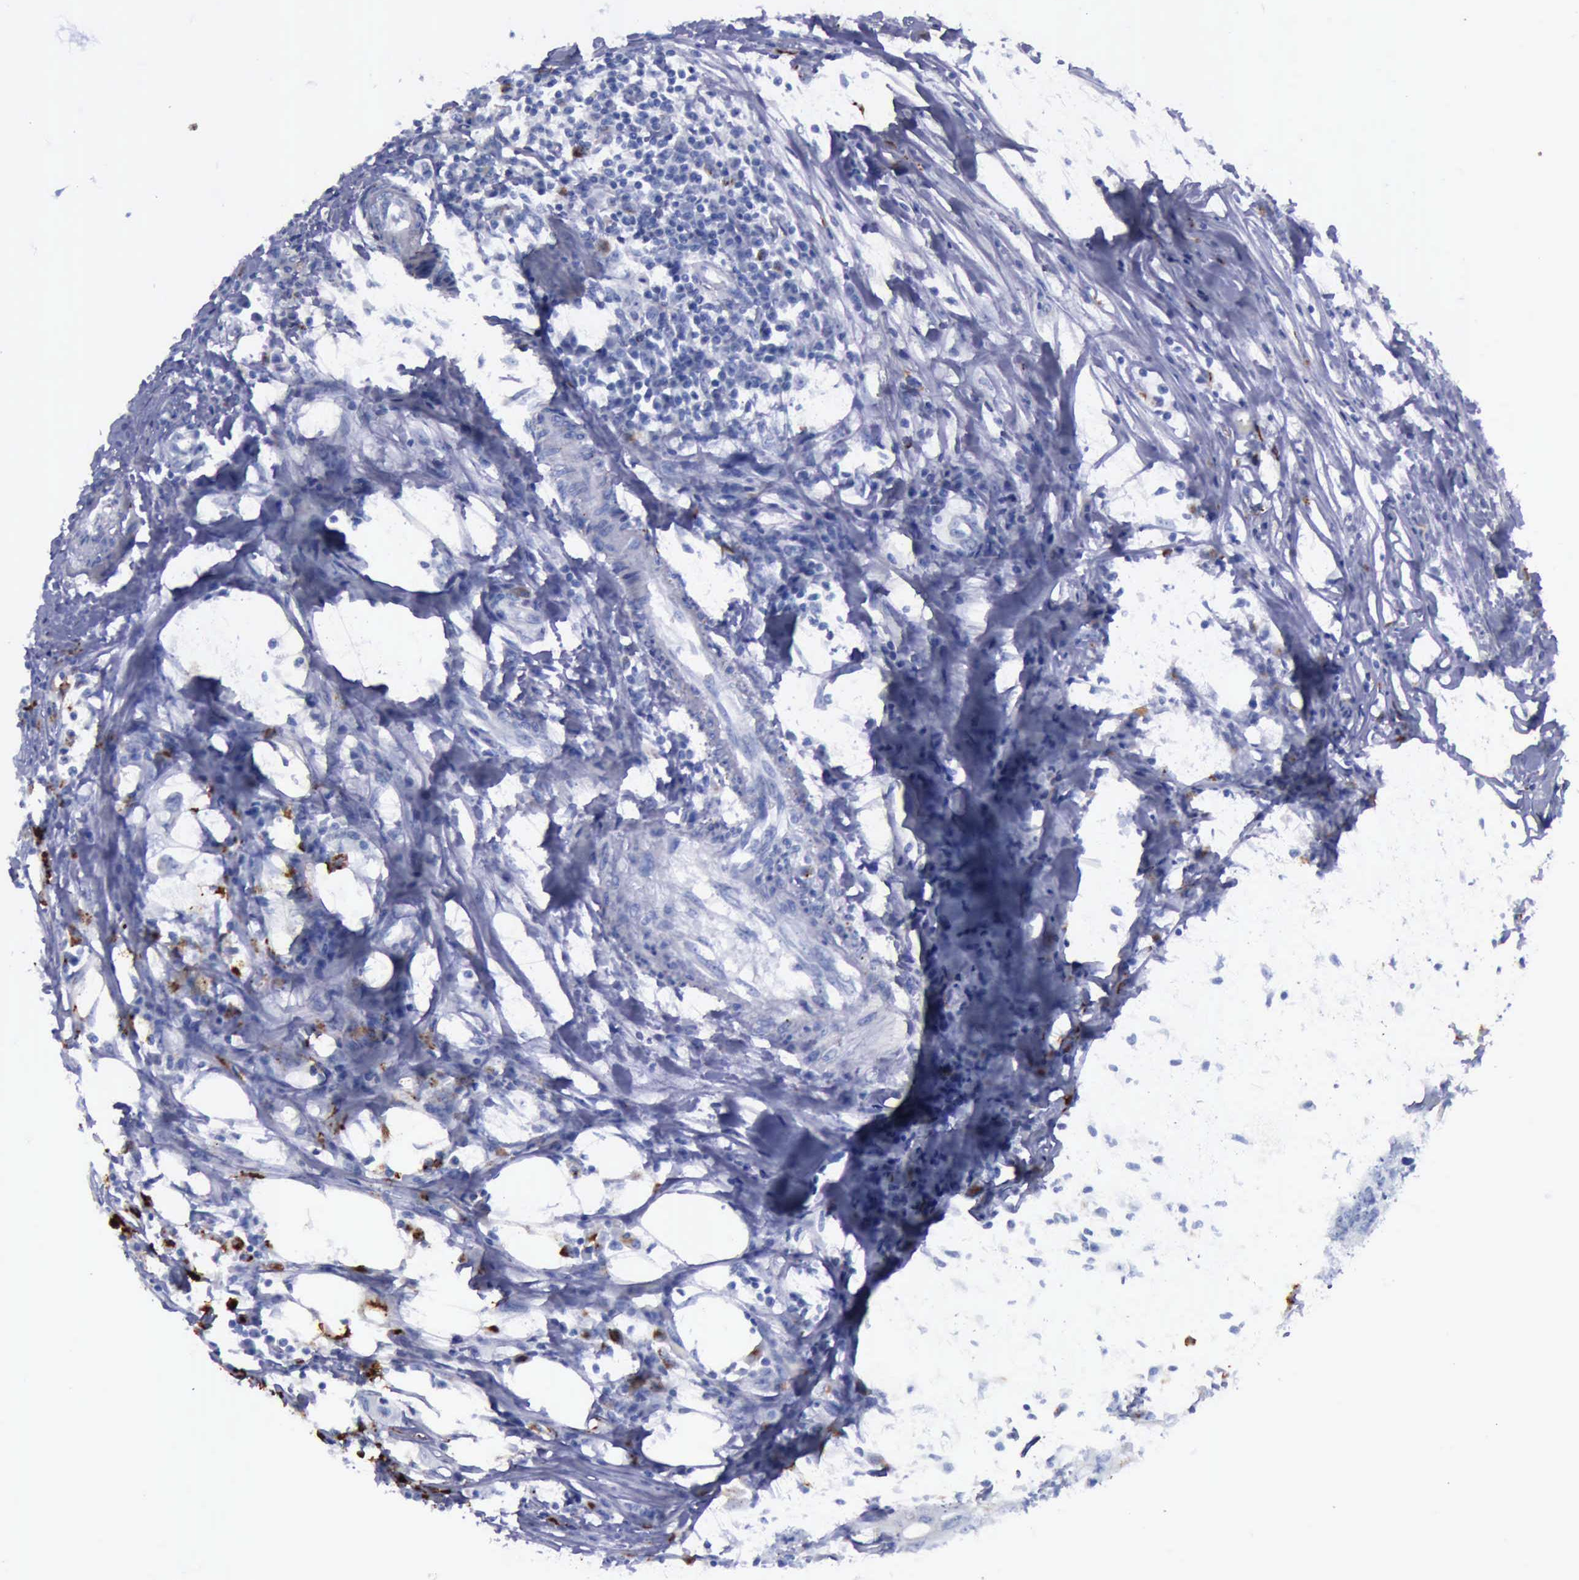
{"staining": {"intensity": "negative", "quantity": "none", "location": "none"}, "tissue": "colorectal cancer", "cell_type": "Tumor cells", "image_type": "cancer", "snomed": [{"axis": "morphology", "description": "Adenocarcinoma, NOS"}, {"axis": "topography", "description": "Colon"}], "caption": "Colorectal cancer (adenocarcinoma) stained for a protein using immunohistochemistry (IHC) exhibits no positivity tumor cells.", "gene": "CTSD", "patient": {"sex": "male", "age": 71}}